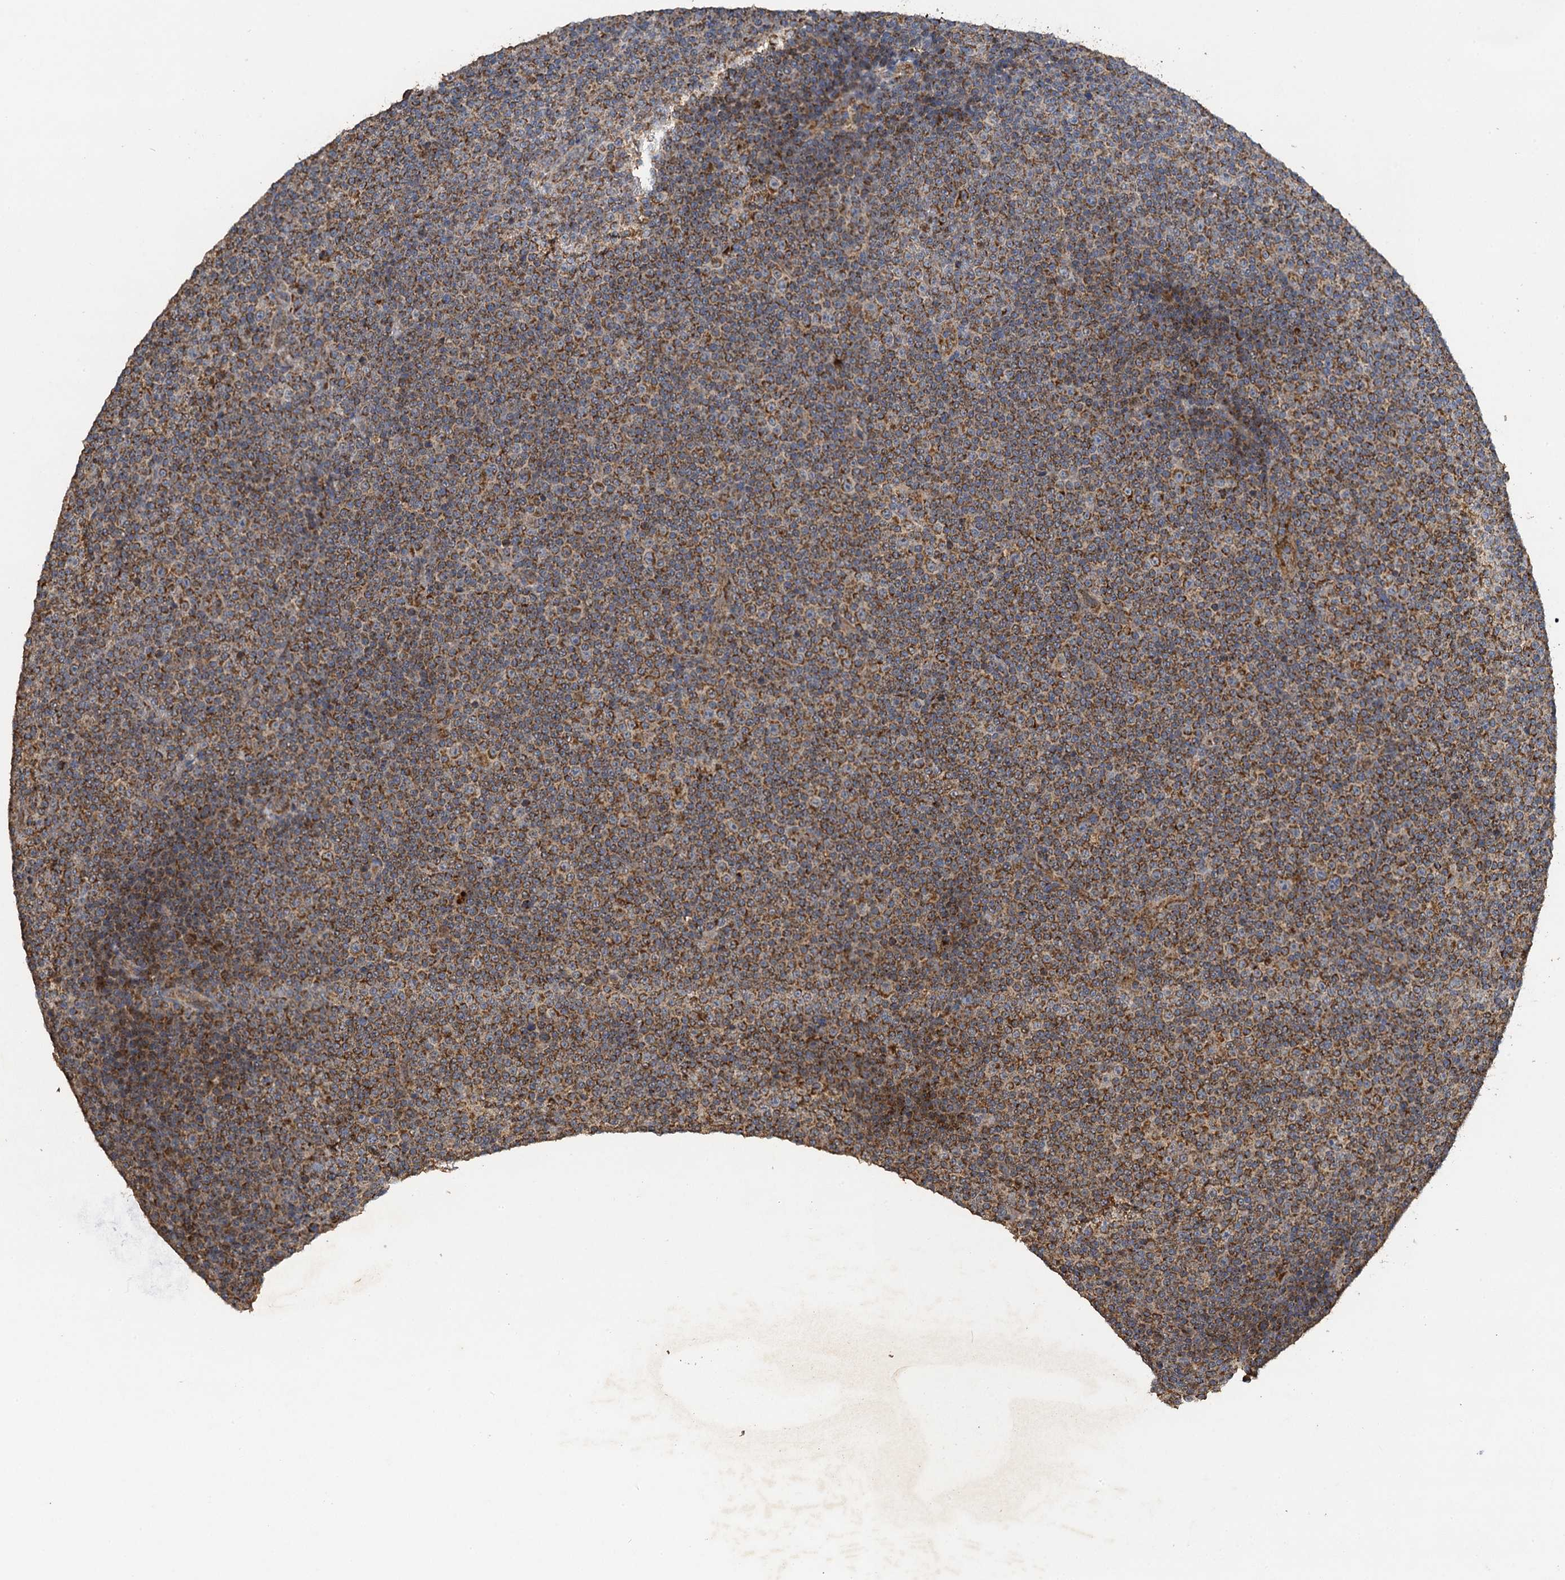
{"staining": {"intensity": "moderate", "quantity": ">75%", "location": "cytoplasmic/membranous"}, "tissue": "lymphoma", "cell_type": "Tumor cells", "image_type": "cancer", "snomed": [{"axis": "morphology", "description": "Malignant lymphoma, non-Hodgkin's type, Low grade"}, {"axis": "topography", "description": "Lymph node"}], "caption": "Low-grade malignant lymphoma, non-Hodgkin's type stained with DAB IHC demonstrates medium levels of moderate cytoplasmic/membranous expression in about >75% of tumor cells.", "gene": "NDUFA13", "patient": {"sex": "female", "age": 67}}